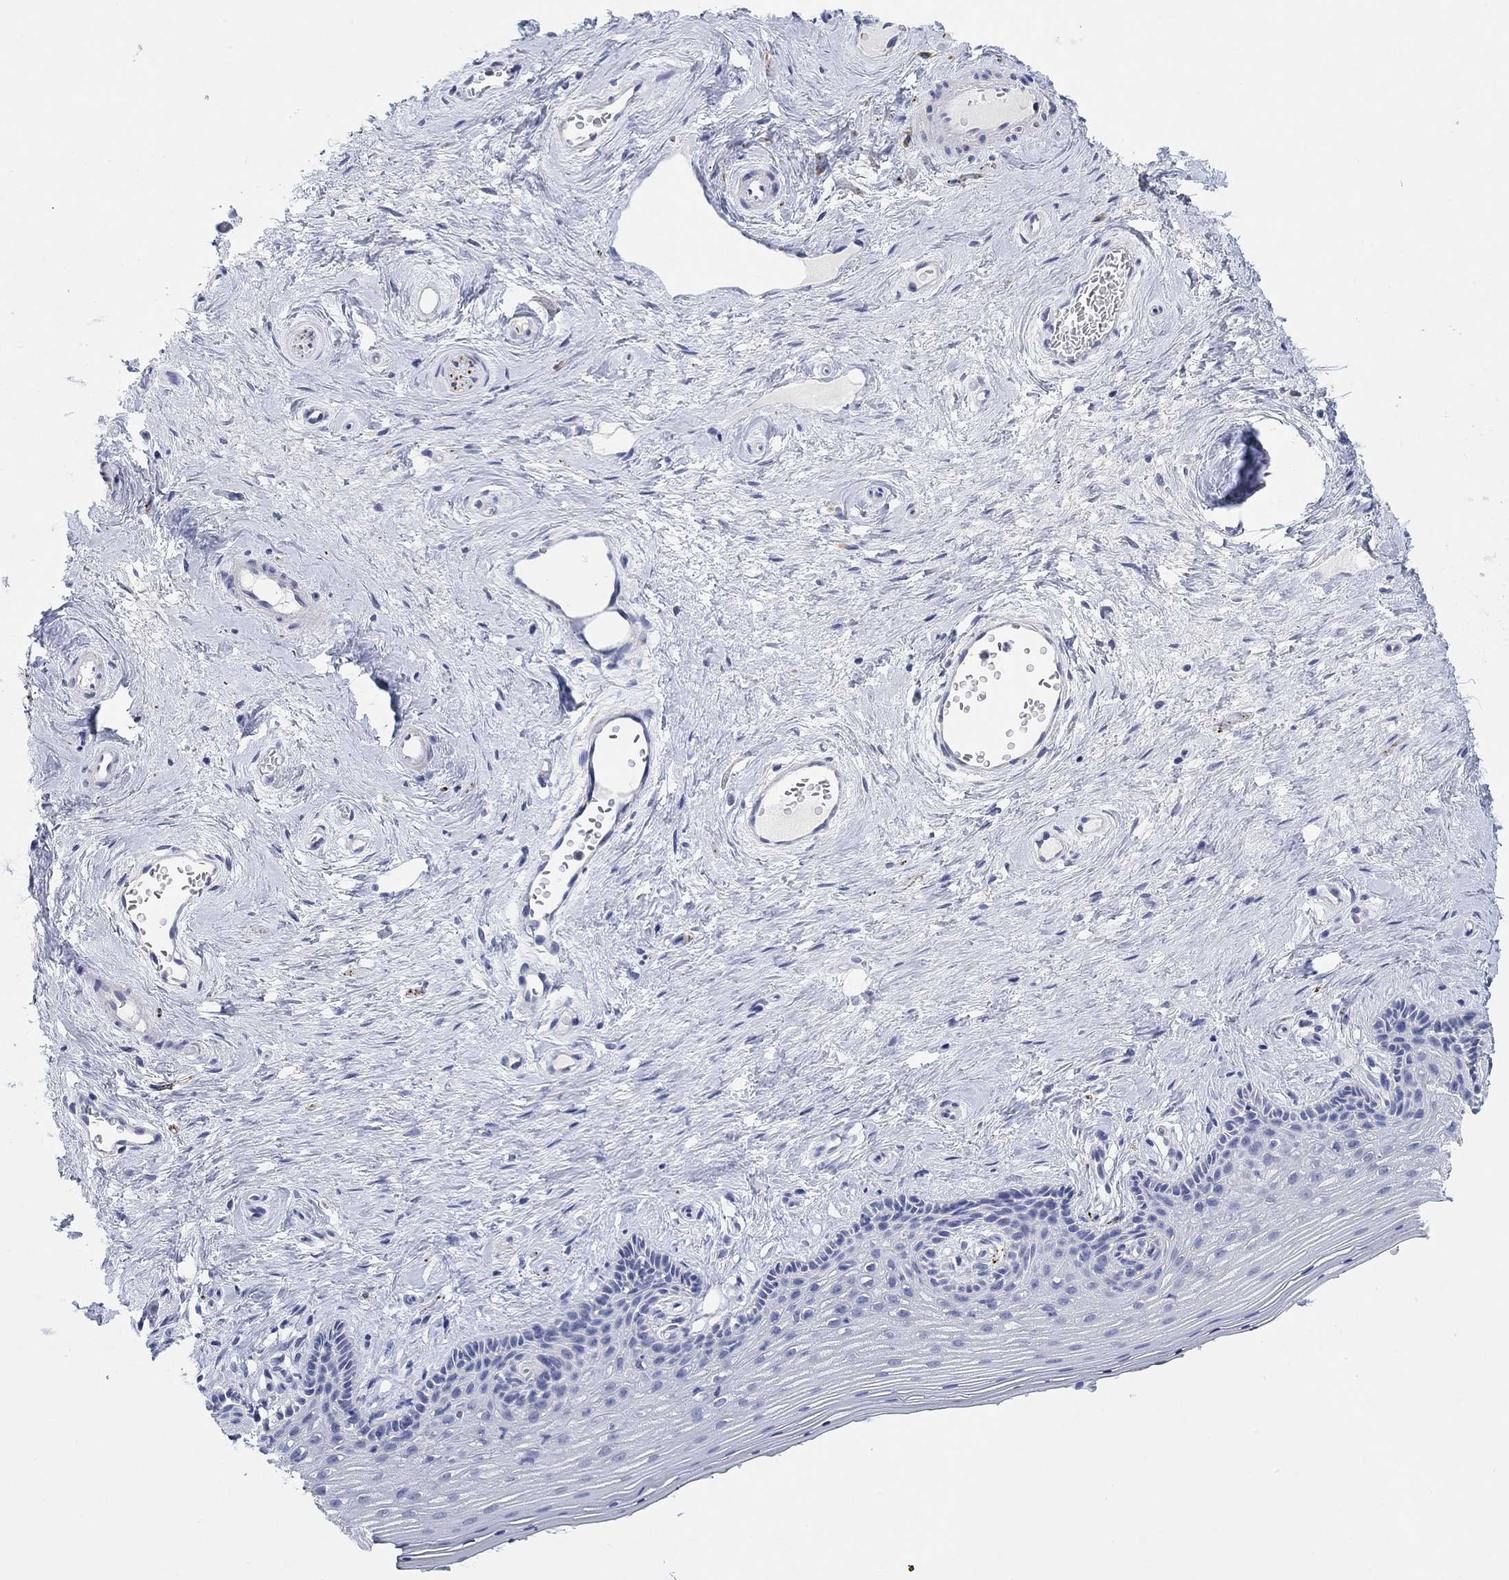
{"staining": {"intensity": "negative", "quantity": "none", "location": "none"}, "tissue": "vagina", "cell_type": "Squamous epithelial cells", "image_type": "normal", "snomed": [{"axis": "morphology", "description": "Normal tissue, NOS"}, {"axis": "topography", "description": "Vagina"}], "caption": "Immunohistochemistry (IHC) histopathology image of unremarkable vagina: vagina stained with DAB (3,3'-diaminobenzidine) demonstrates no significant protein positivity in squamous epithelial cells.", "gene": "VAT1L", "patient": {"sex": "female", "age": 45}}